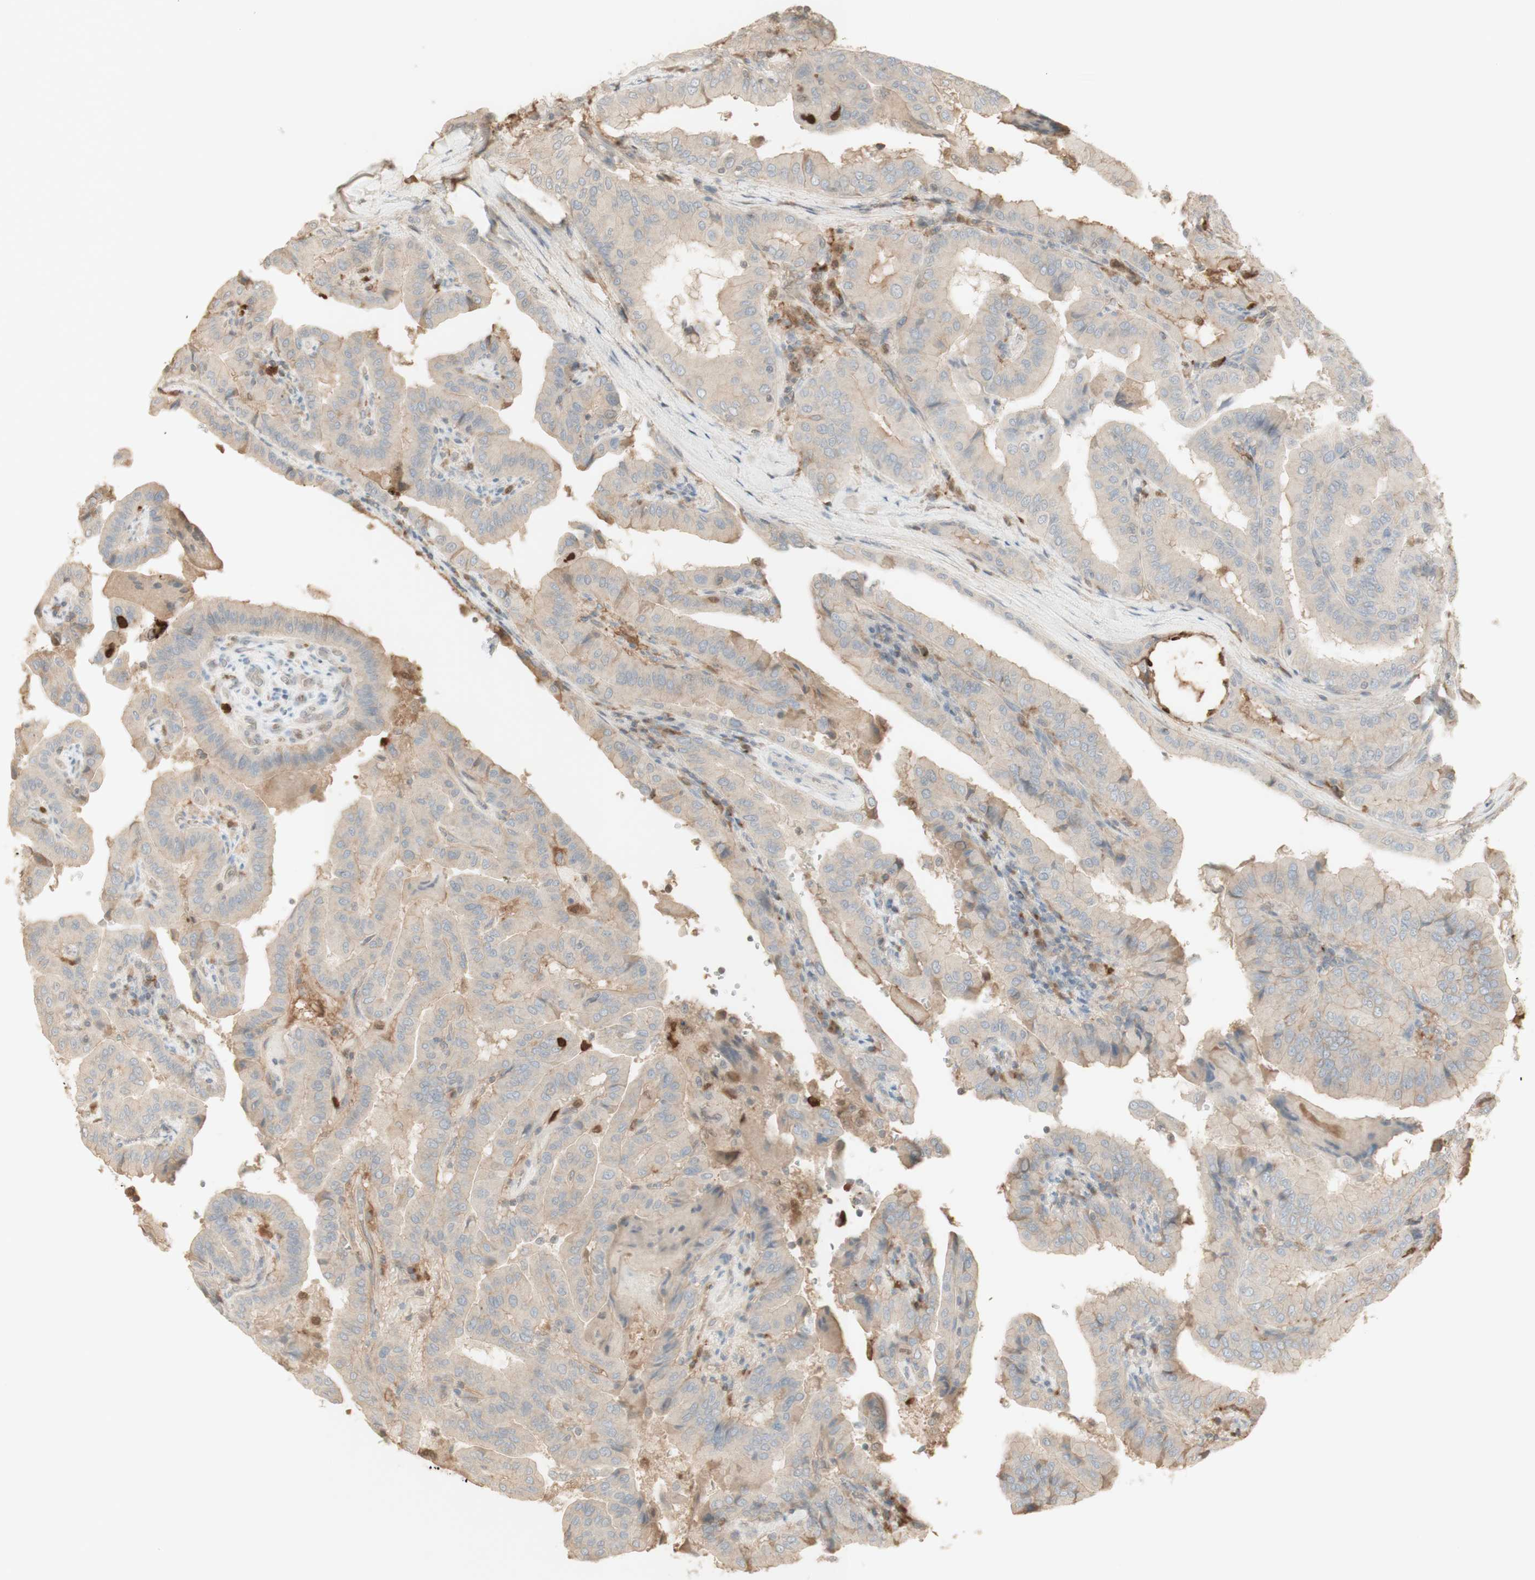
{"staining": {"intensity": "weak", "quantity": "25%-75%", "location": "cytoplasmic/membranous"}, "tissue": "thyroid cancer", "cell_type": "Tumor cells", "image_type": "cancer", "snomed": [{"axis": "morphology", "description": "Papillary adenocarcinoma, NOS"}, {"axis": "topography", "description": "Thyroid gland"}], "caption": "Immunohistochemistry (IHC) histopathology image of thyroid papillary adenocarcinoma stained for a protein (brown), which exhibits low levels of weak cytoplasmic/membranous positivity in approximately 25%-75% of tumor cells.", "gene": "NID1", "patient": {"sex": "male", "age": 33}}